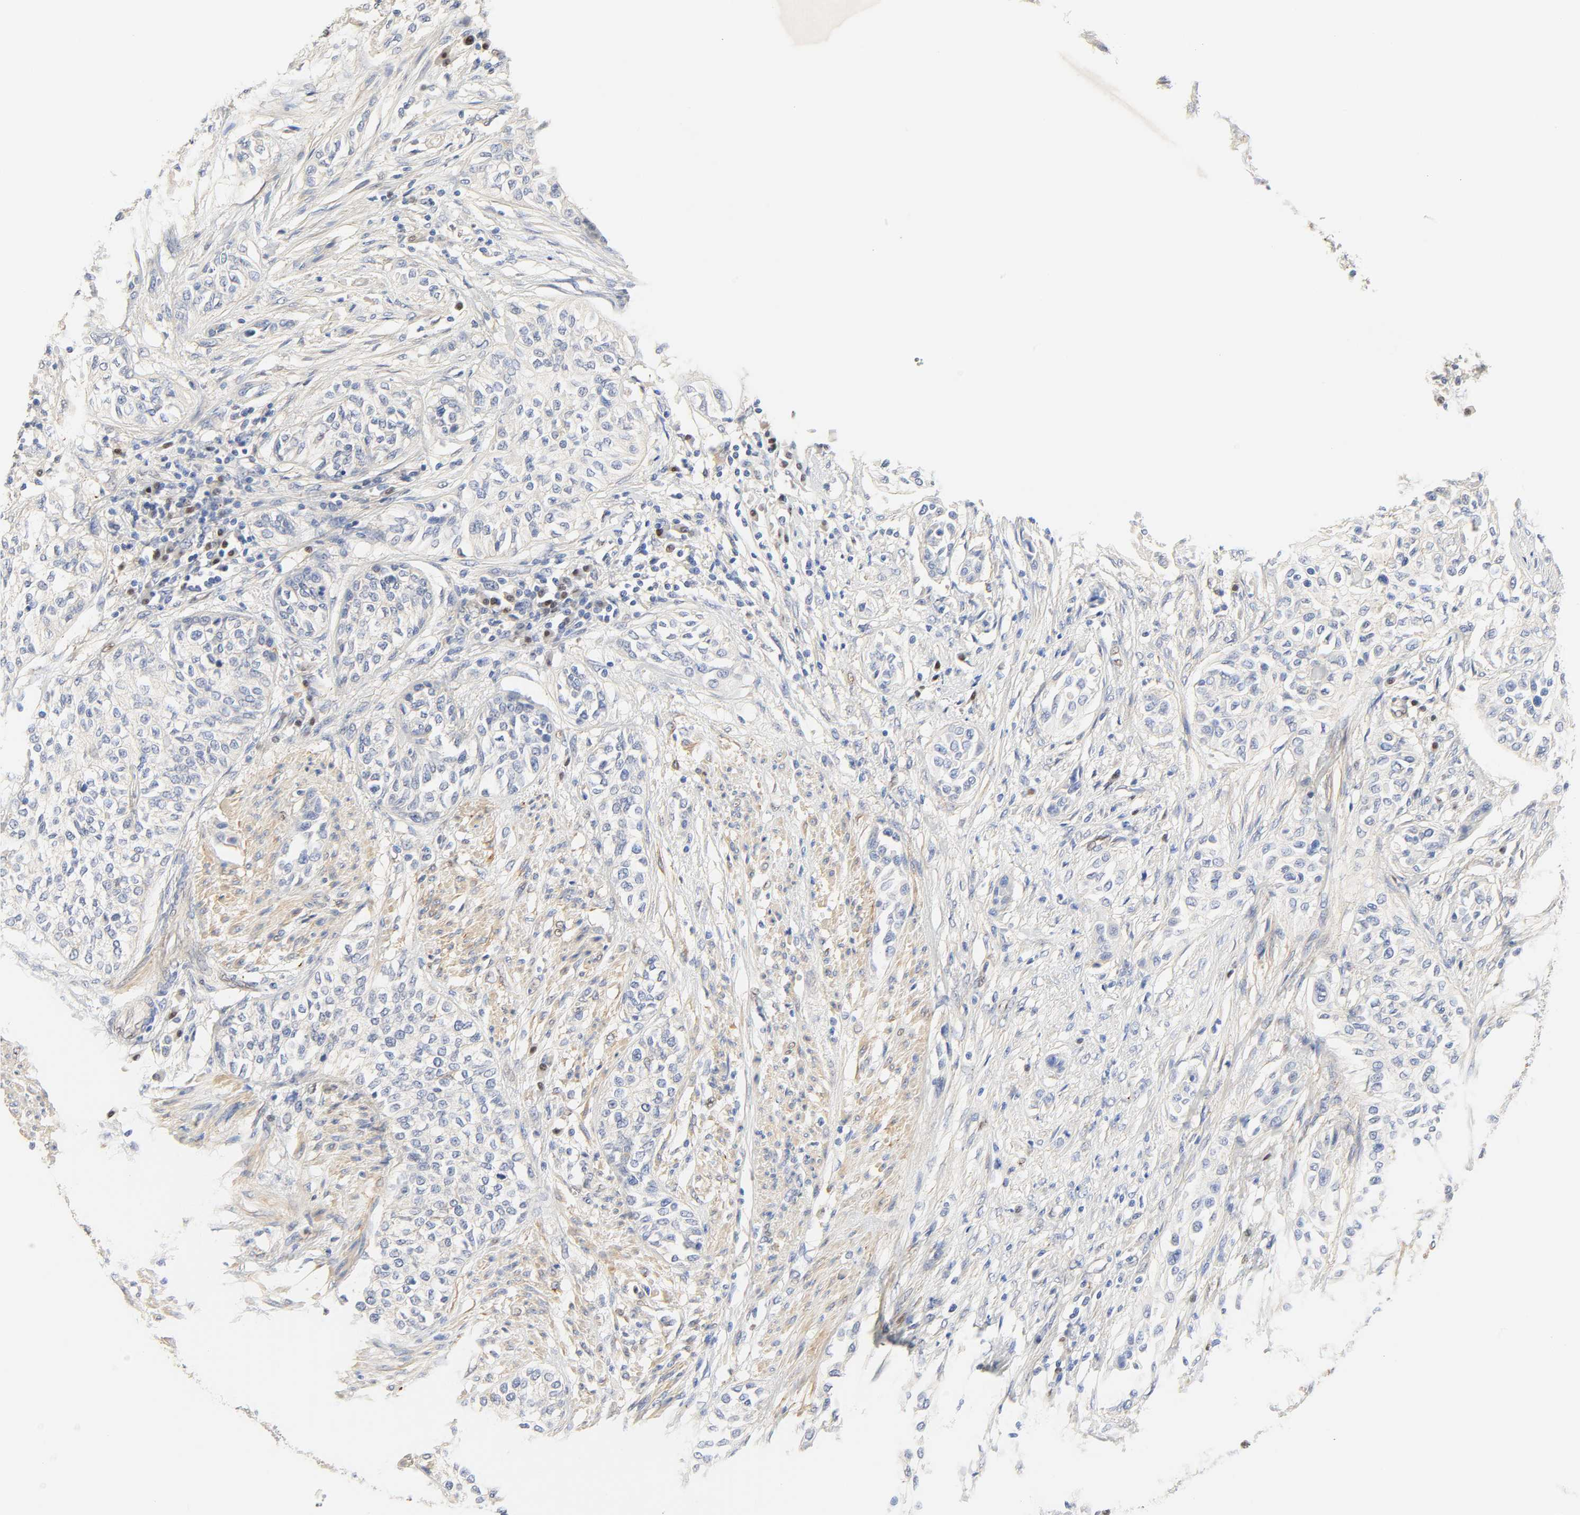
{"staining": {"intensity": "negative", "quantity": "none", "location": "none"}, "tissue": "urothelial cancer", "cell_type": "Tumor cells", "image_type": "cancer", "snomed": [{"axis": "morphology", "description": "Urothelial carcinoma, High grade"}, {"axis": "topography", "description": "Urinary bladder"}], "caption": "Immunohistochemistry (IHC) of human urothelial carcinoma (high-grade) demonstrates no expression in tumor cells. Brightfield microscopy of immunohistochemistry stained with DAB (3,3'-diaminobenzidine) (brown) and hematoxylin (blue), captured at high magnification.", "gene": "BORCS8-MEF2B", "patient": {"sex": "male", "age": 74}}